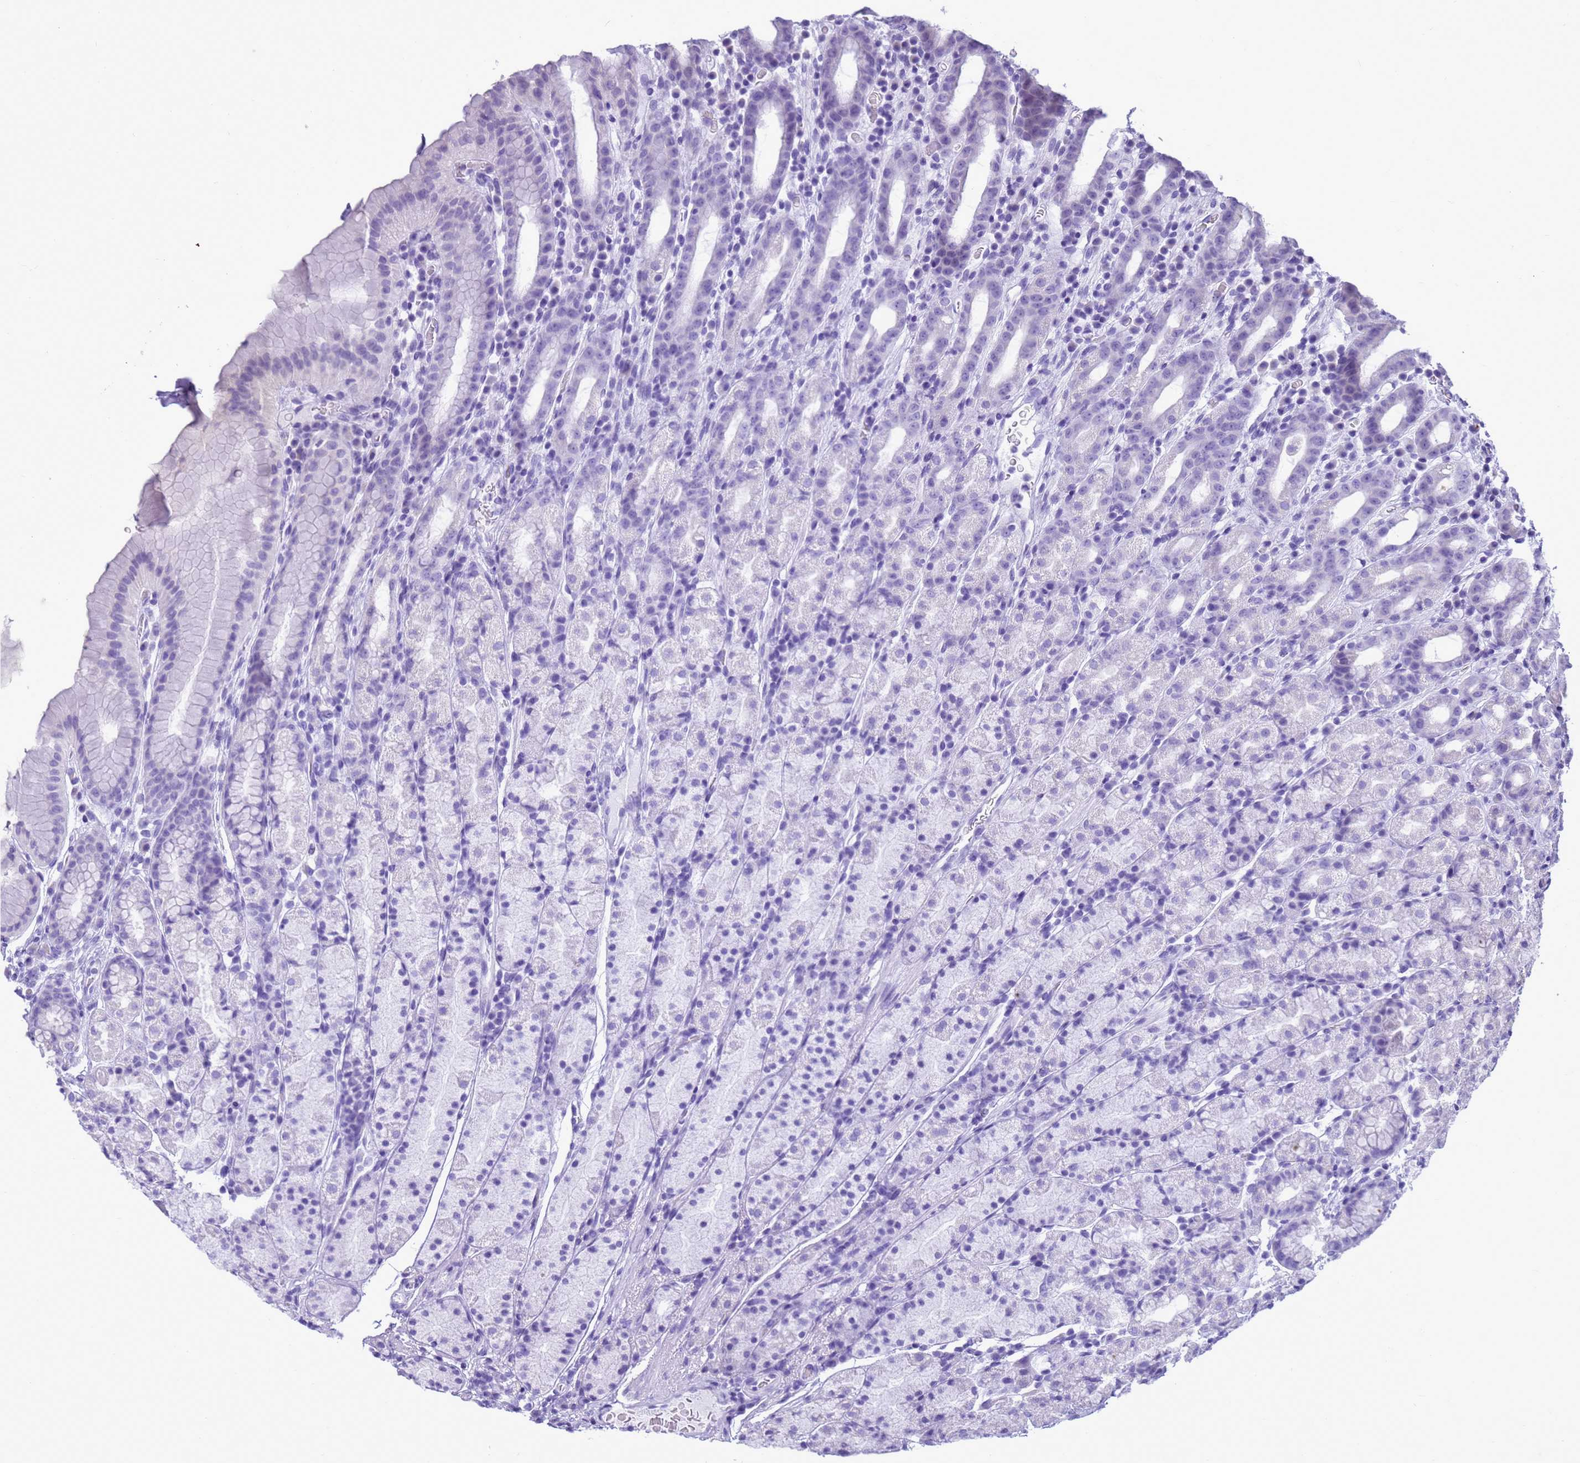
{"staining": {"intensity": "negative", "quantity": "none", "location": "none"}, "tissue": "stomach", "cell_type": "Glandular cells", "image_type": "normal", "snomed": [{"axis": "morphology", "description": "Normal tissue, NOS"}, {"axis": "topography", "description": "Stomach, upper"}, {"axis": "topography", "description": "Stomach, lower"}, {"axis": "topography", "description": "Small intestine"}], "caption": "Histopathology image shows no significant protein staining in glandular cells of benign stomach.", "gene": "STATH", "patient": {"sex": "male", "age": 68}}